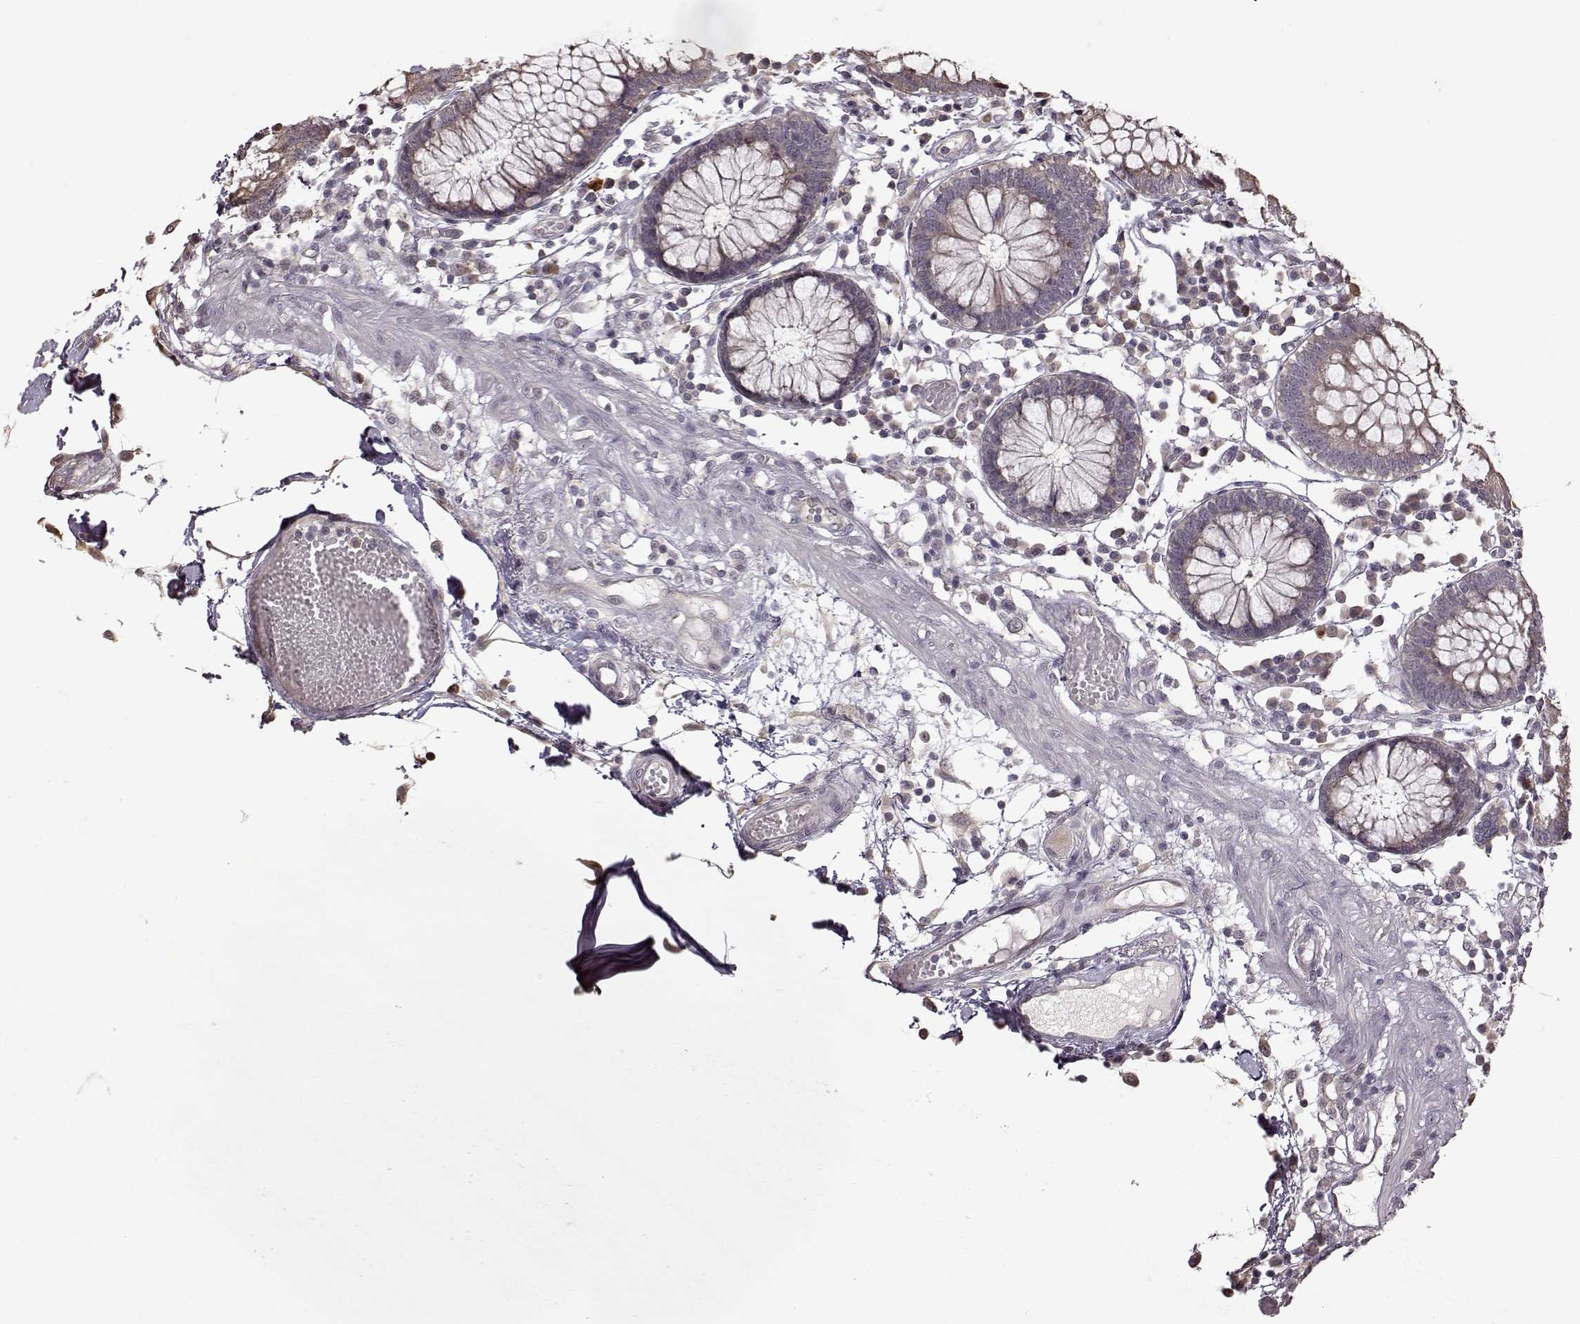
{"staining": {"intensity": "negative", "quantity": "none", "location": "none"}, "tissue": "colon", "cell_type": "Endothelial cells", "image_type": "normal", "snomed": [{"axis": "morphology", "description": "Normal tissue, NOS"}, {"axis": "morphology", "description": "Adenocarcinoma, NOS"}, {"axis": "topography", "description": "Colon"}], "caption": "High magnification brightfield microscopy of unremarkable colon stained with DAB (3,3'-diaminobenzidine) (brown) and counterstained with hematoxylin (blue): endothelial cells show no significant staining.", "gene": "CRB1", "patient": {"sex": "male", "age": 83}}